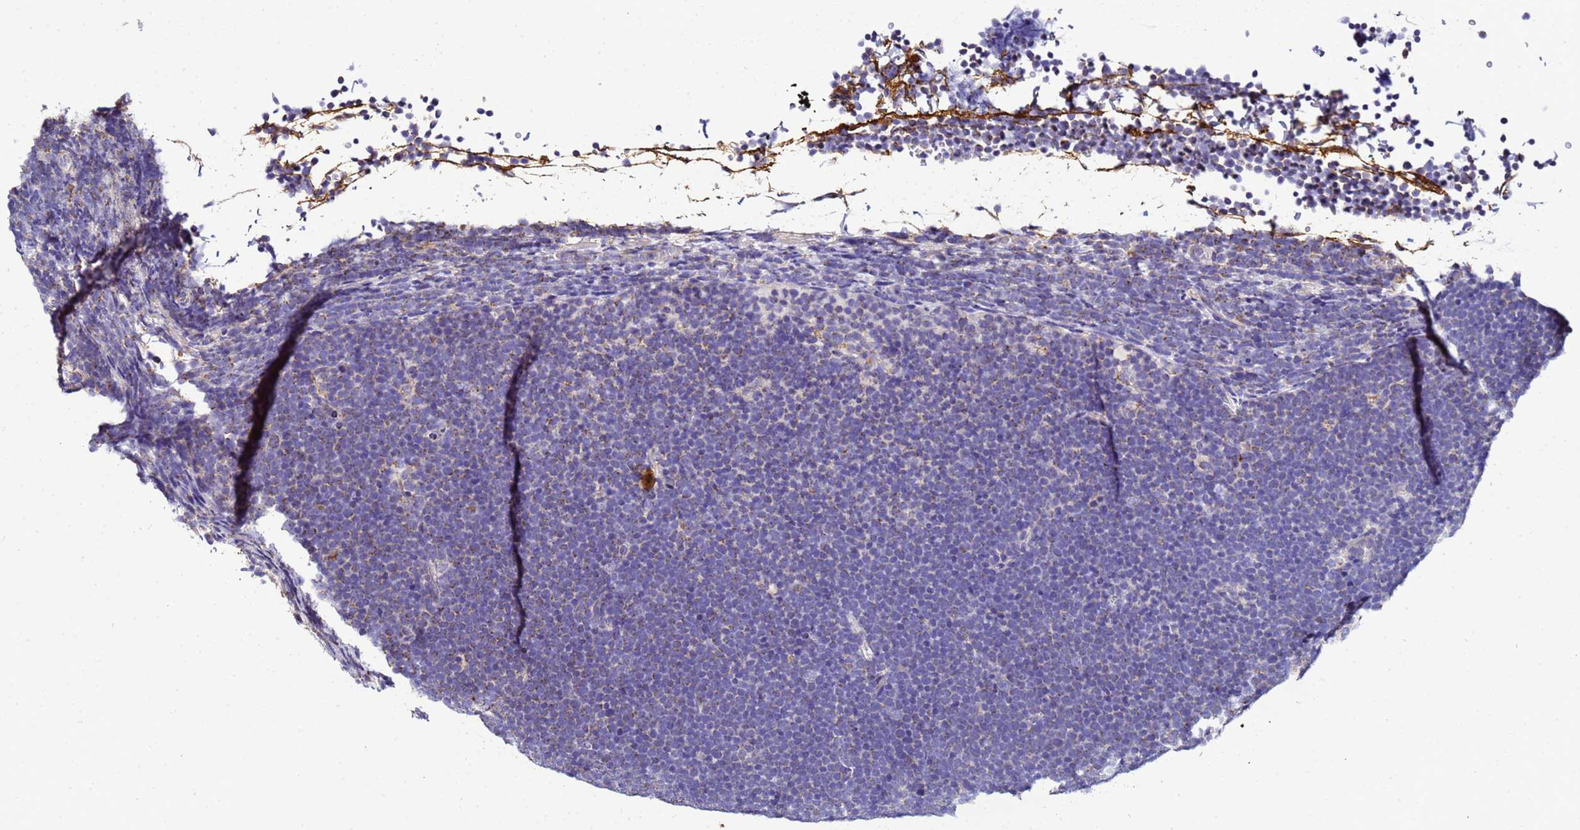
{"staining": {"intensity": "weak", "quantity": "<25%", "location": "cytoplasmic/membranous"}, "tissue": "lymphoma", "cell_type": "Tumor cells", "image_type": "cancer", "snomed": [{"axis": "morphology", "description": "Malignant lymphoma, non-Hodgkin's type, High grade"}, {"axis": "topography", "description": "Lymph node"}], "caption": "Immunohistochemical staining of high-grade malignant lymphoma, non-Hodgkin's type demonstrates no significant expression in tumor cells.", "gene": "HIGD2A", "patient": {"sex": "male", "age": 13}}